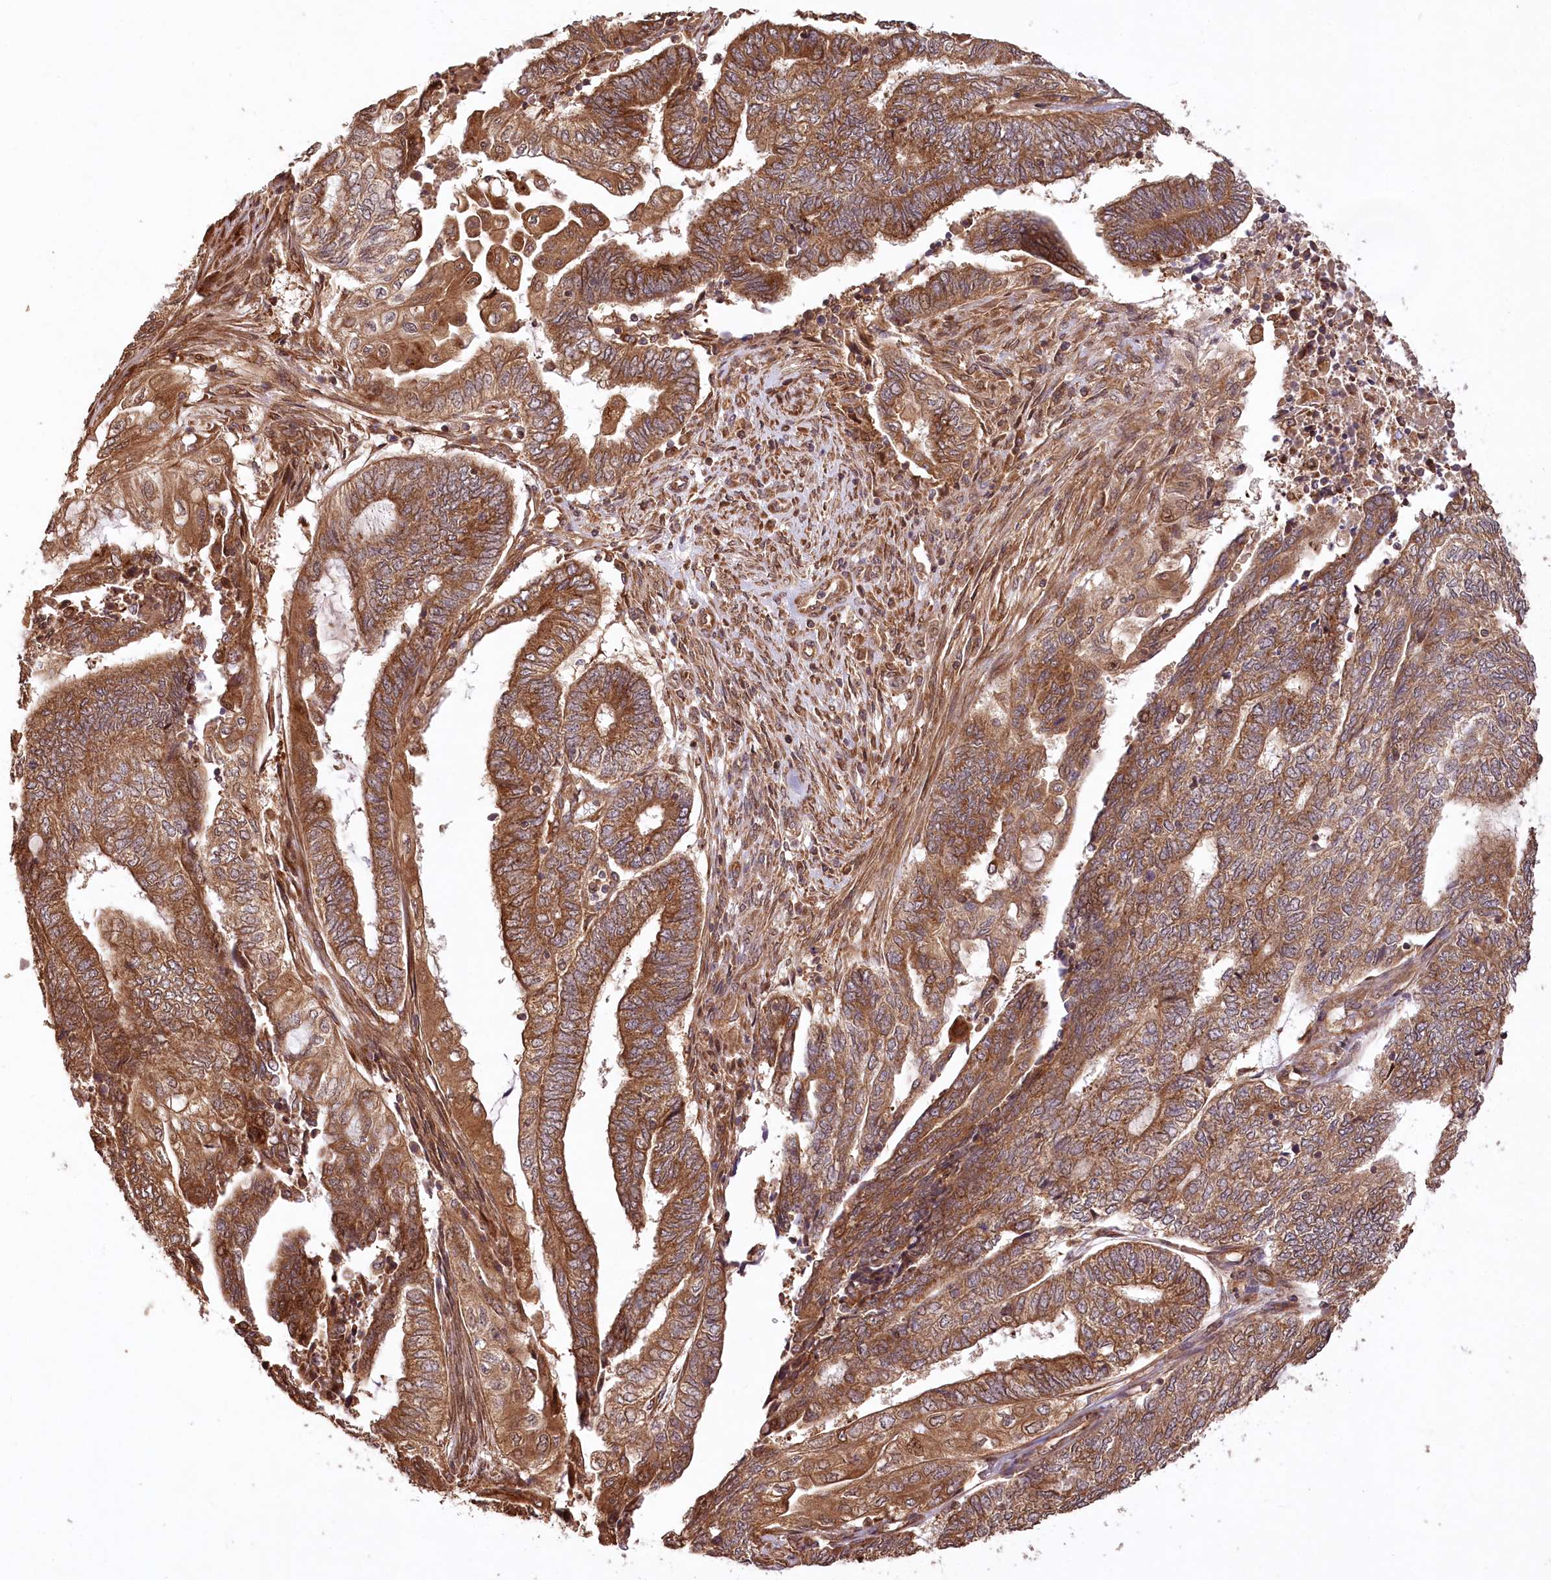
{"staining": {"intensity": "strong", "quantity": ">75%", "location": "cytoplasmic/membranous"}, "tissue": "endometrial cancer", "cell_type": "Tumor cells", "image_type": "cancer", "snomed": [{"axis": "morphology", "description": "Adenocarcinoma, NOS"}, {"axis": "topography", "description": "Uterus"}, {"axis": "topography", "description": "Endometrium"}], "caption": "Brown immunohistochemical staining in endometrial cancer (adenocarcinoma) demonstrates strong cytoplasmic/membranous expression in about >75% of tumor cells. (DAB (3,3'-diaminobenzidine) IHC with brightfield microscopy, high magnification).", "gene": "LSS", "patient": {"sex": "female", "age": 70}}